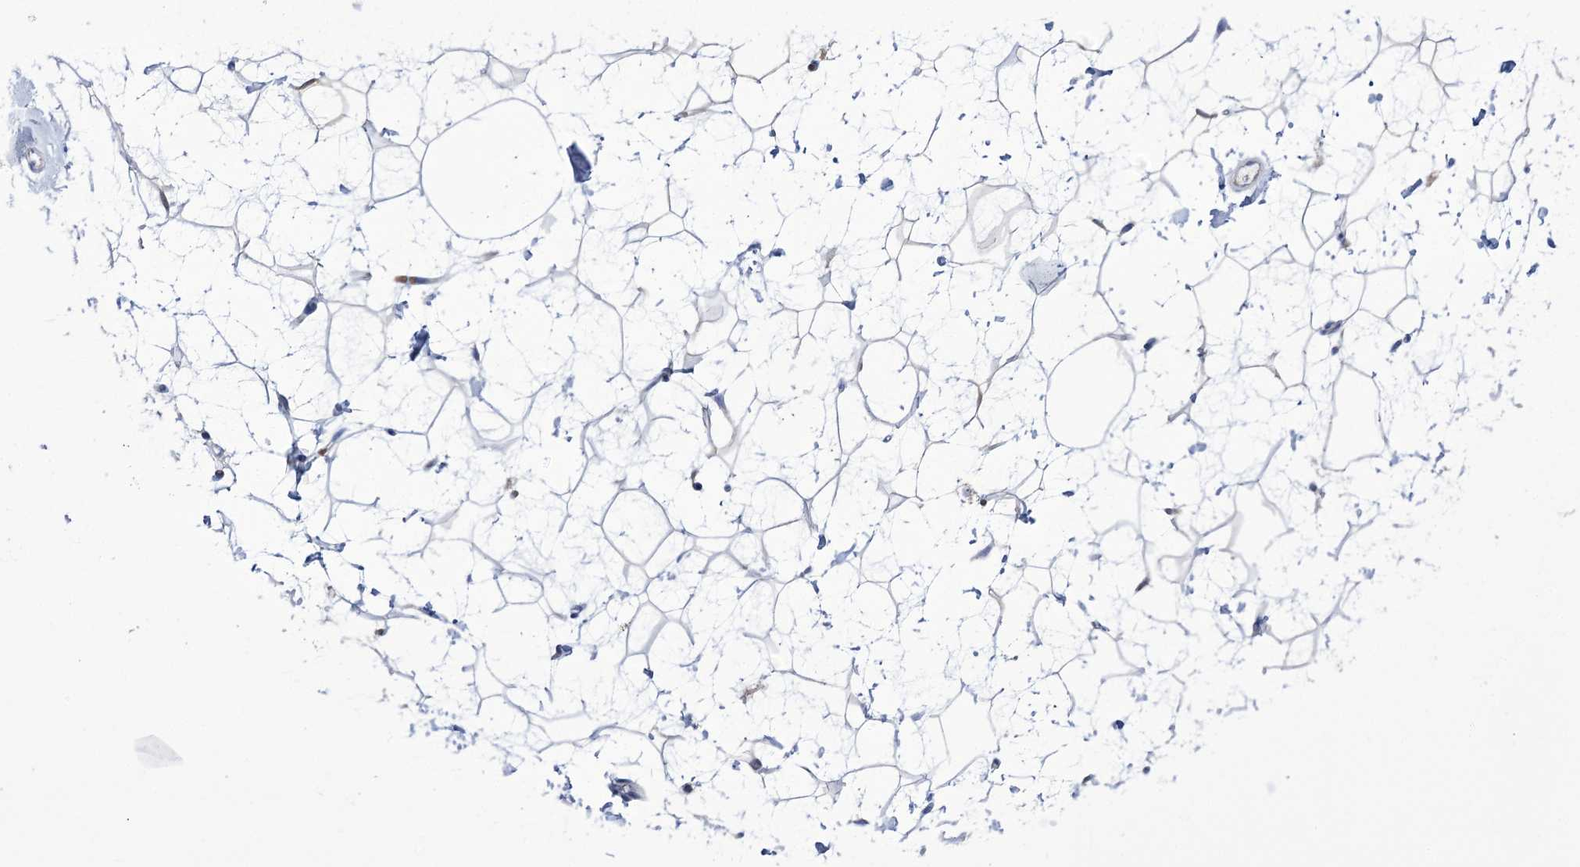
{"staining": {"intensity": "negative", "quantity": "none", "location": "none"}, "tissue": "breast", "cell_type": "Adipocytes", "image_type": "normal", "snomed": [{"axis": "morphology", "description": "Normal tissue, NOS"}, {"axis": "morphology", "description": "Adenoma, NOS"}, {"axis": "topography", "description": "Breast"}], "caption": "This is a image of immunohistochemistry staining of normal breast, which shows no expression in adipocytes. The staining is performed using DAB brown chromogen with nuclei counter-stained in using hematoxylin.", "gene": "ZNF622", "patient": {"sex": "female", "age": 23}}